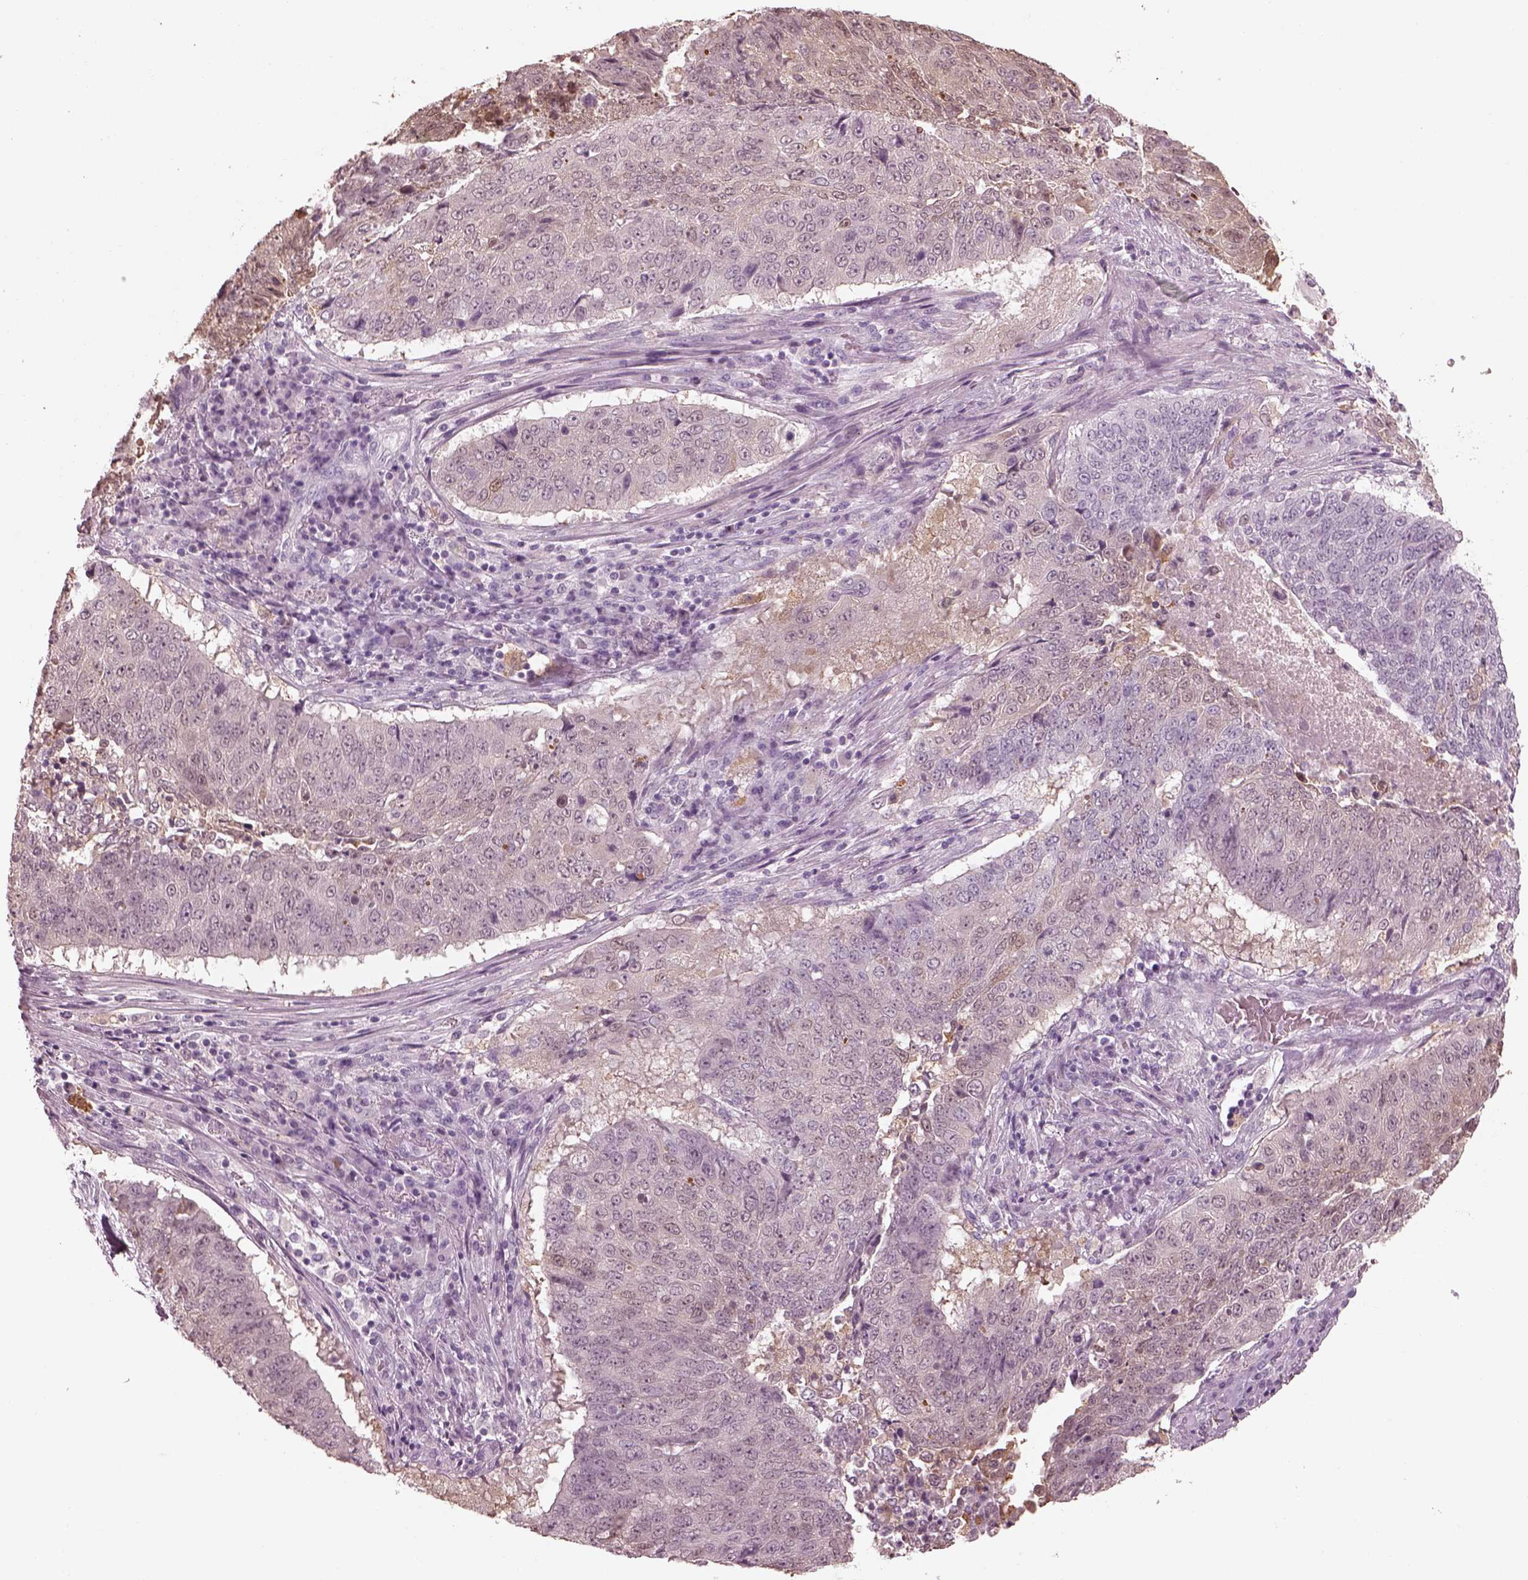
{"staining": {"intensity": "weak", "quantity": "<25%", "location": "cytoplasmic/membranous"}, "tissue": "lung cancer", "cell_type": "Tumor cells", "image_type": "cancer", "snomed": [{"axis": "morphology", "description": "Normal tissue, NOS"}, {"axis": "morphology", "description": "Squamous cell carcinoma, NOS"}, {"axis": "topography", "description": "Bronchus"}, {"axis": "topography", "description": "Lung"}], "caption": "Tumor cells show no significant staining in lung cancer (squamous cell carcinoma).", "gene": "C2orf81", "patient": {"sex": "male", "age": 64}}